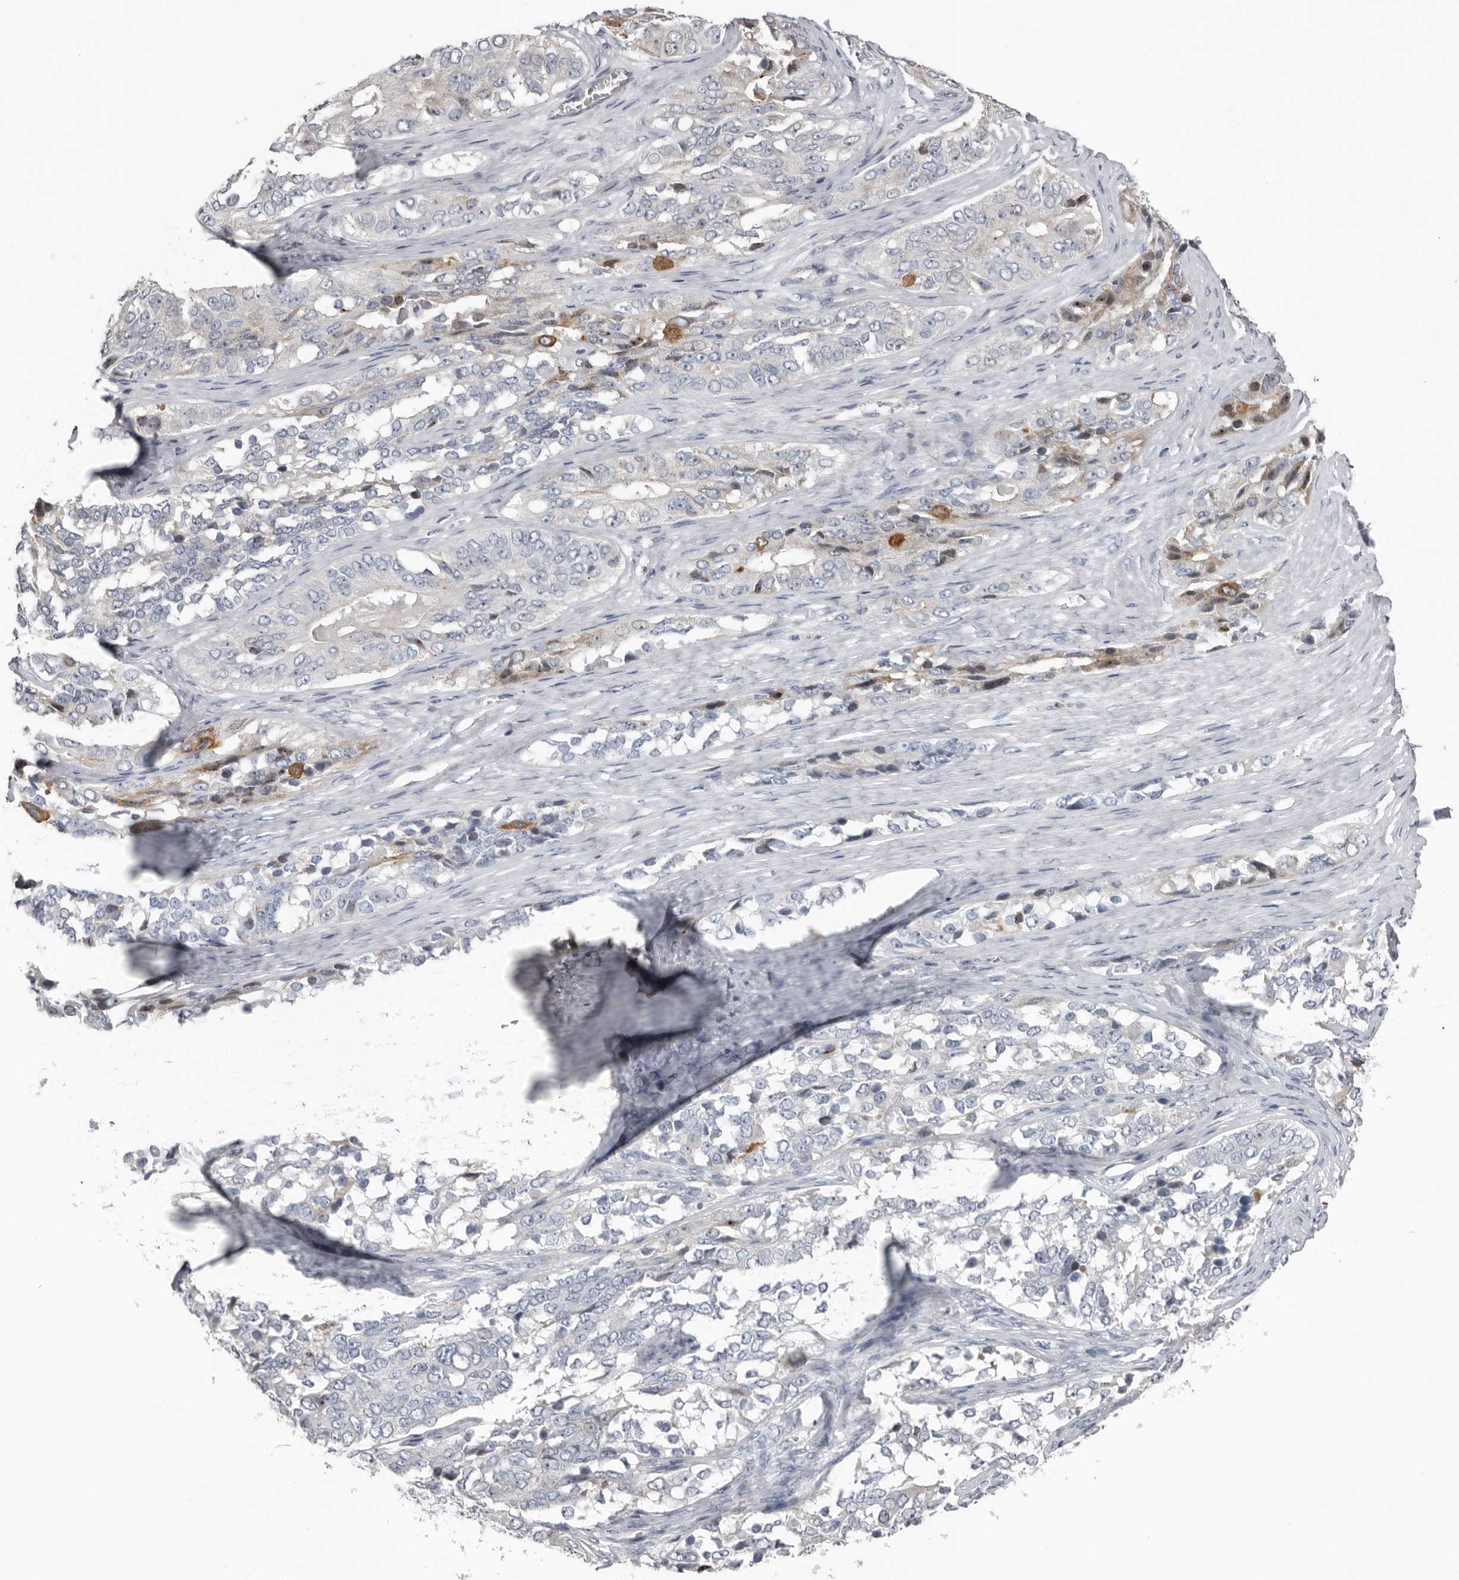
{"staining": {"intensity": "moderate", "quantity": "<25%", "location": "cytoplasmic/membranous"}, "tissue": "ovarian cancer", "cell_type": "Tumor cells", "image_type": "cancer", "snomed": [{"axis": "morphology", "description": "Carcinoma, endometroid"}, {"axis": "topography", "description": "Ovary"}], "caption": "This micrograph exhibits endometroid carcinoma (ovarian) stained with immunohistochemistry to label a protein in brown. The cytoplasmic/membranous of tumor cells show moderate positivity for the protein. Nuclei are counter-stained blue.", "gene": "FABP7", "patient": {"sex": "female", "age": 51}}